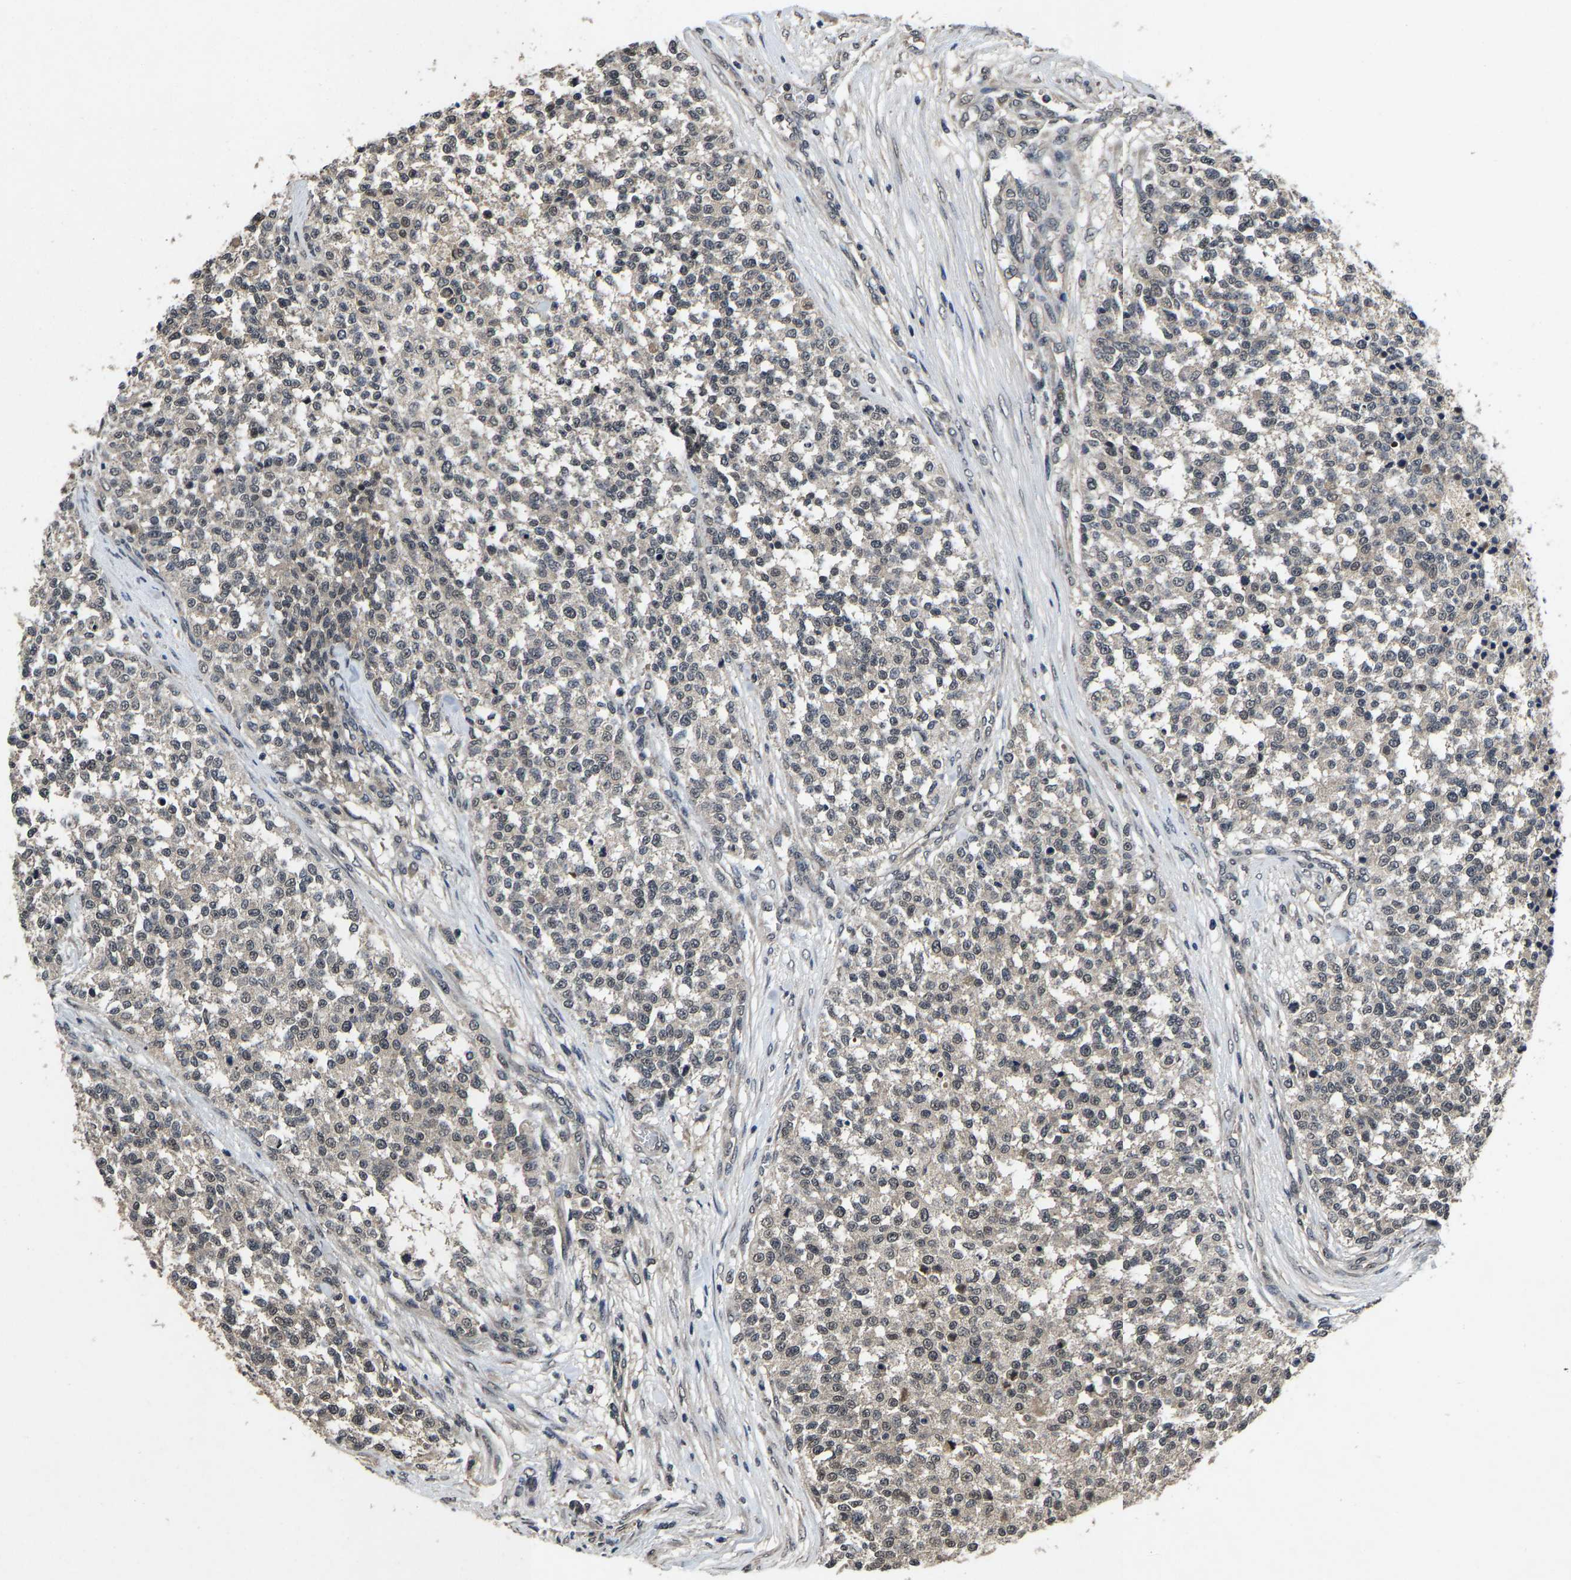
{"staining": {"intensity": "weak", "quantity": "<25%", "location": "nuclear"}, "tissue": "testis cancer", "cell_type": "Tumor cells", "image_type": "cancer", "snomed": [{"axis": "morphology", "description": "Seminoma, NOS"}, {"axis": "topography", "description": "Testis"}], "caption": "Protein analysis of testis cancer displays no significant expression in tumor cells. The staining is performed using DAB brown chromogen with nuclei counter-stained in using hematoxylin.", "gene": "HUWE1", "patient": {"sex": "male", "age": 59}}